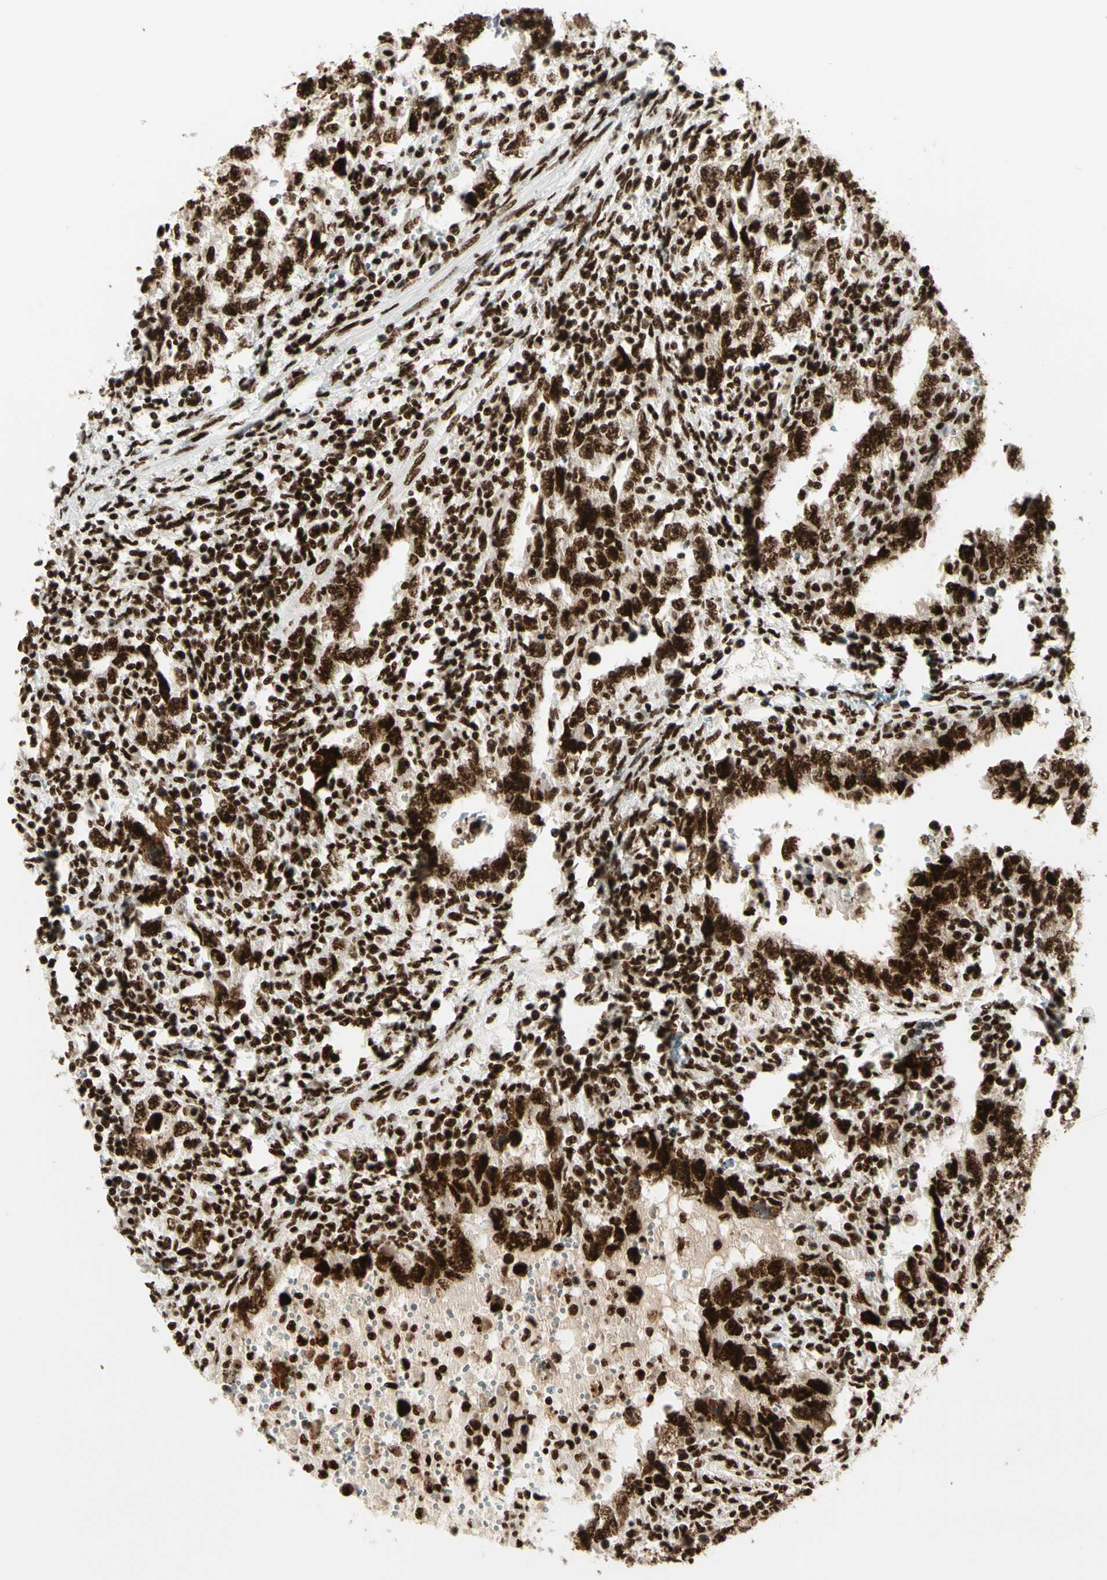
{"staining": {"intensity": "strong", "quantity": ">75%", "location": "cytoplasmic/membranous,nuclear"}, "tissue": "testis cancer", "cell_type": "Tumor cells", "image_type": "cancer", "snomed": [{"axis": "morphology", "description": "Carcinoma, Embryonal, NOS"}, {"axis": "topography", "description": "Testis"}], "caption": "Testis cancer (embryonal carcinoma) stained with a protein marker demonstrates strong staining in tumor cells.", "gene": "CCAR1", "patient": {"sex": "male", "age": 26}}